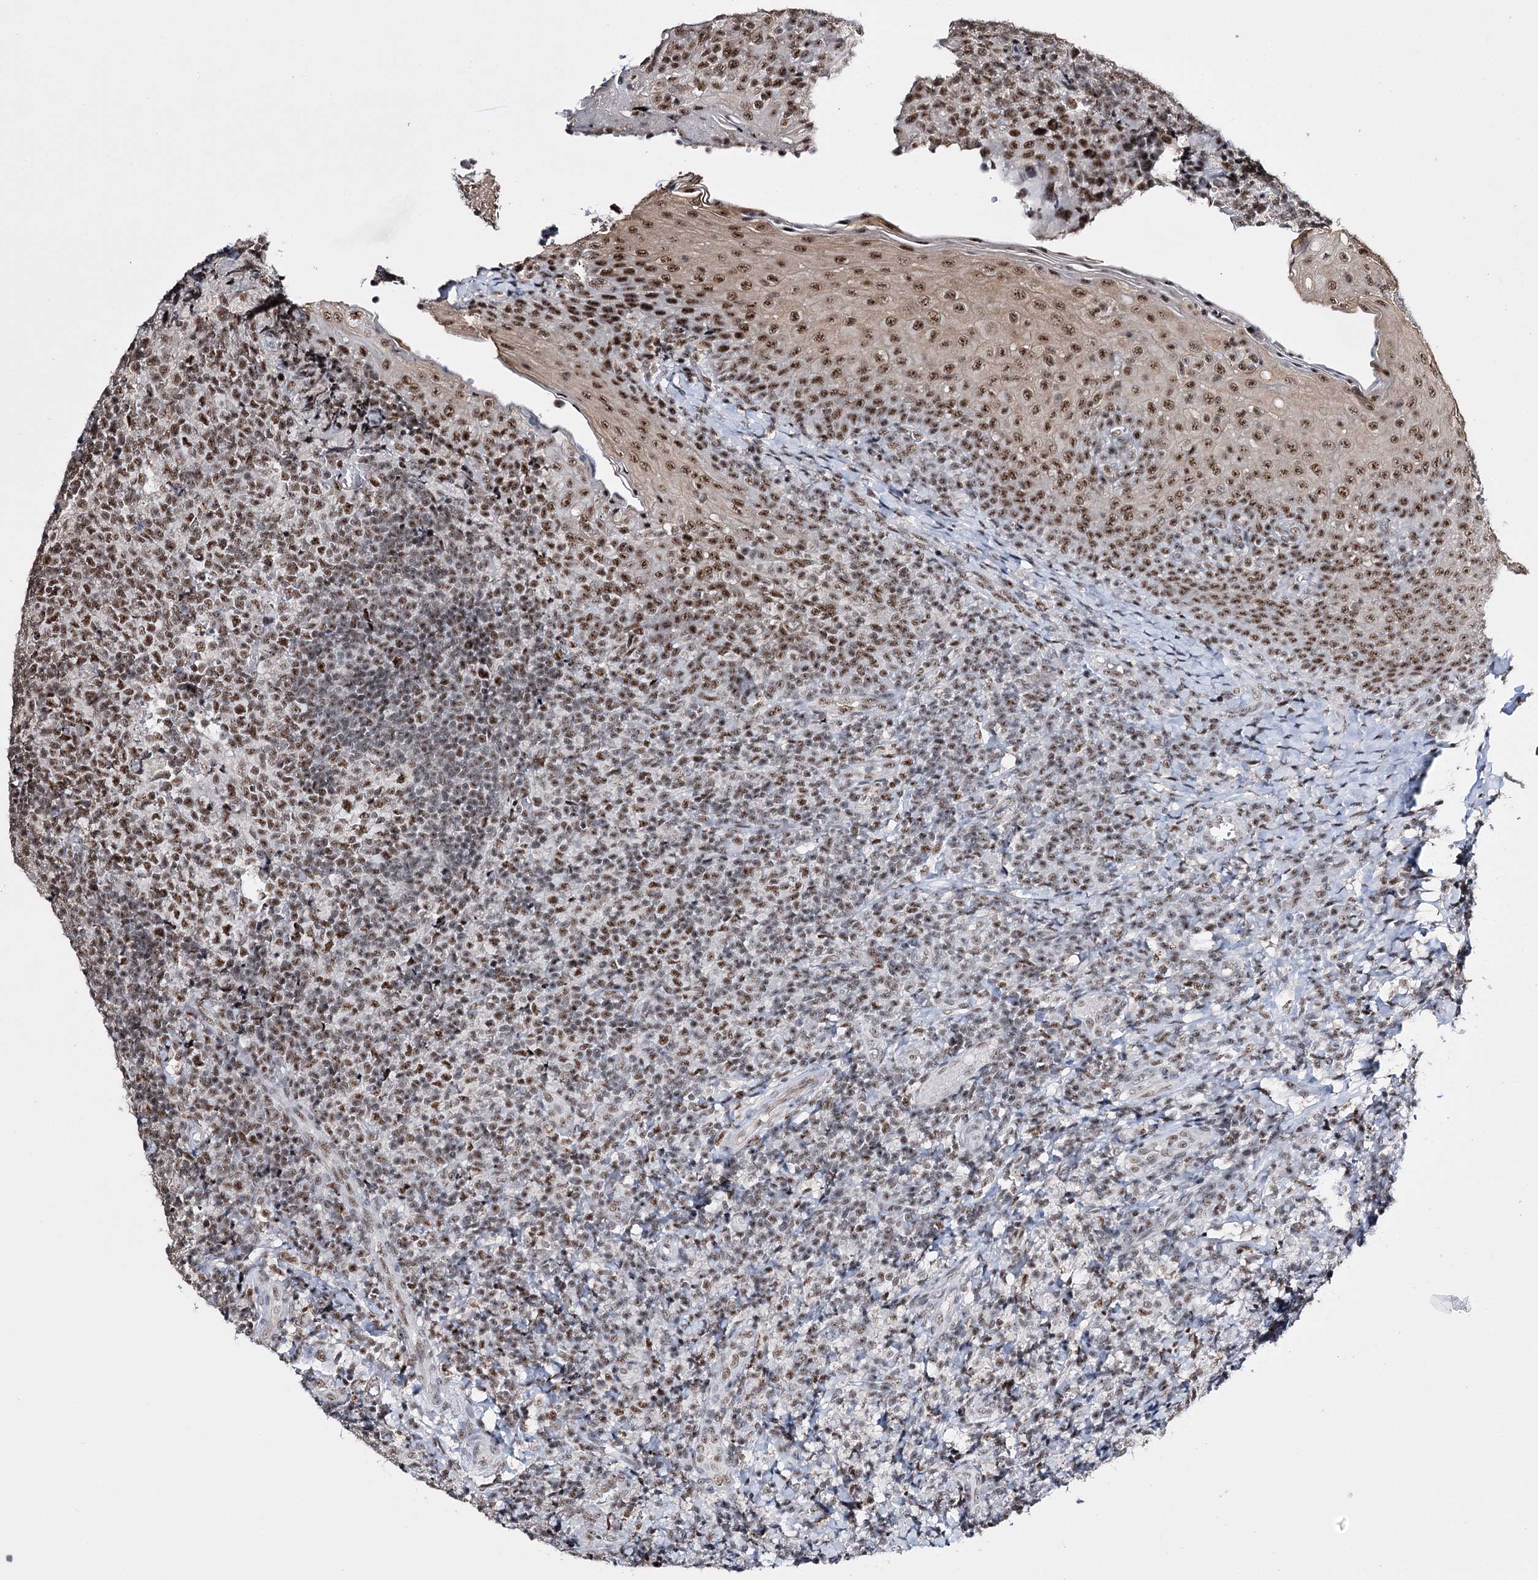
{"staining": {"intensity": "moderate", "quantity": ">75%", "location": "nuclear"}, "tissue": "tonsil", "cell_type": "Germinal center cells", "image_type": "normal", "snomed": [{"axis": "morphology", "description": "Normal tissue, NOS"}, {"axis": "topography", "description": "Tonsil"}], "caption": "Tonsil stained with a brown dye exhibits moderate nuclear positive staining in about >75% of germinal center cells.", "gene": "PRPF40A", "patient": {"sex": "female", "age": 19}}